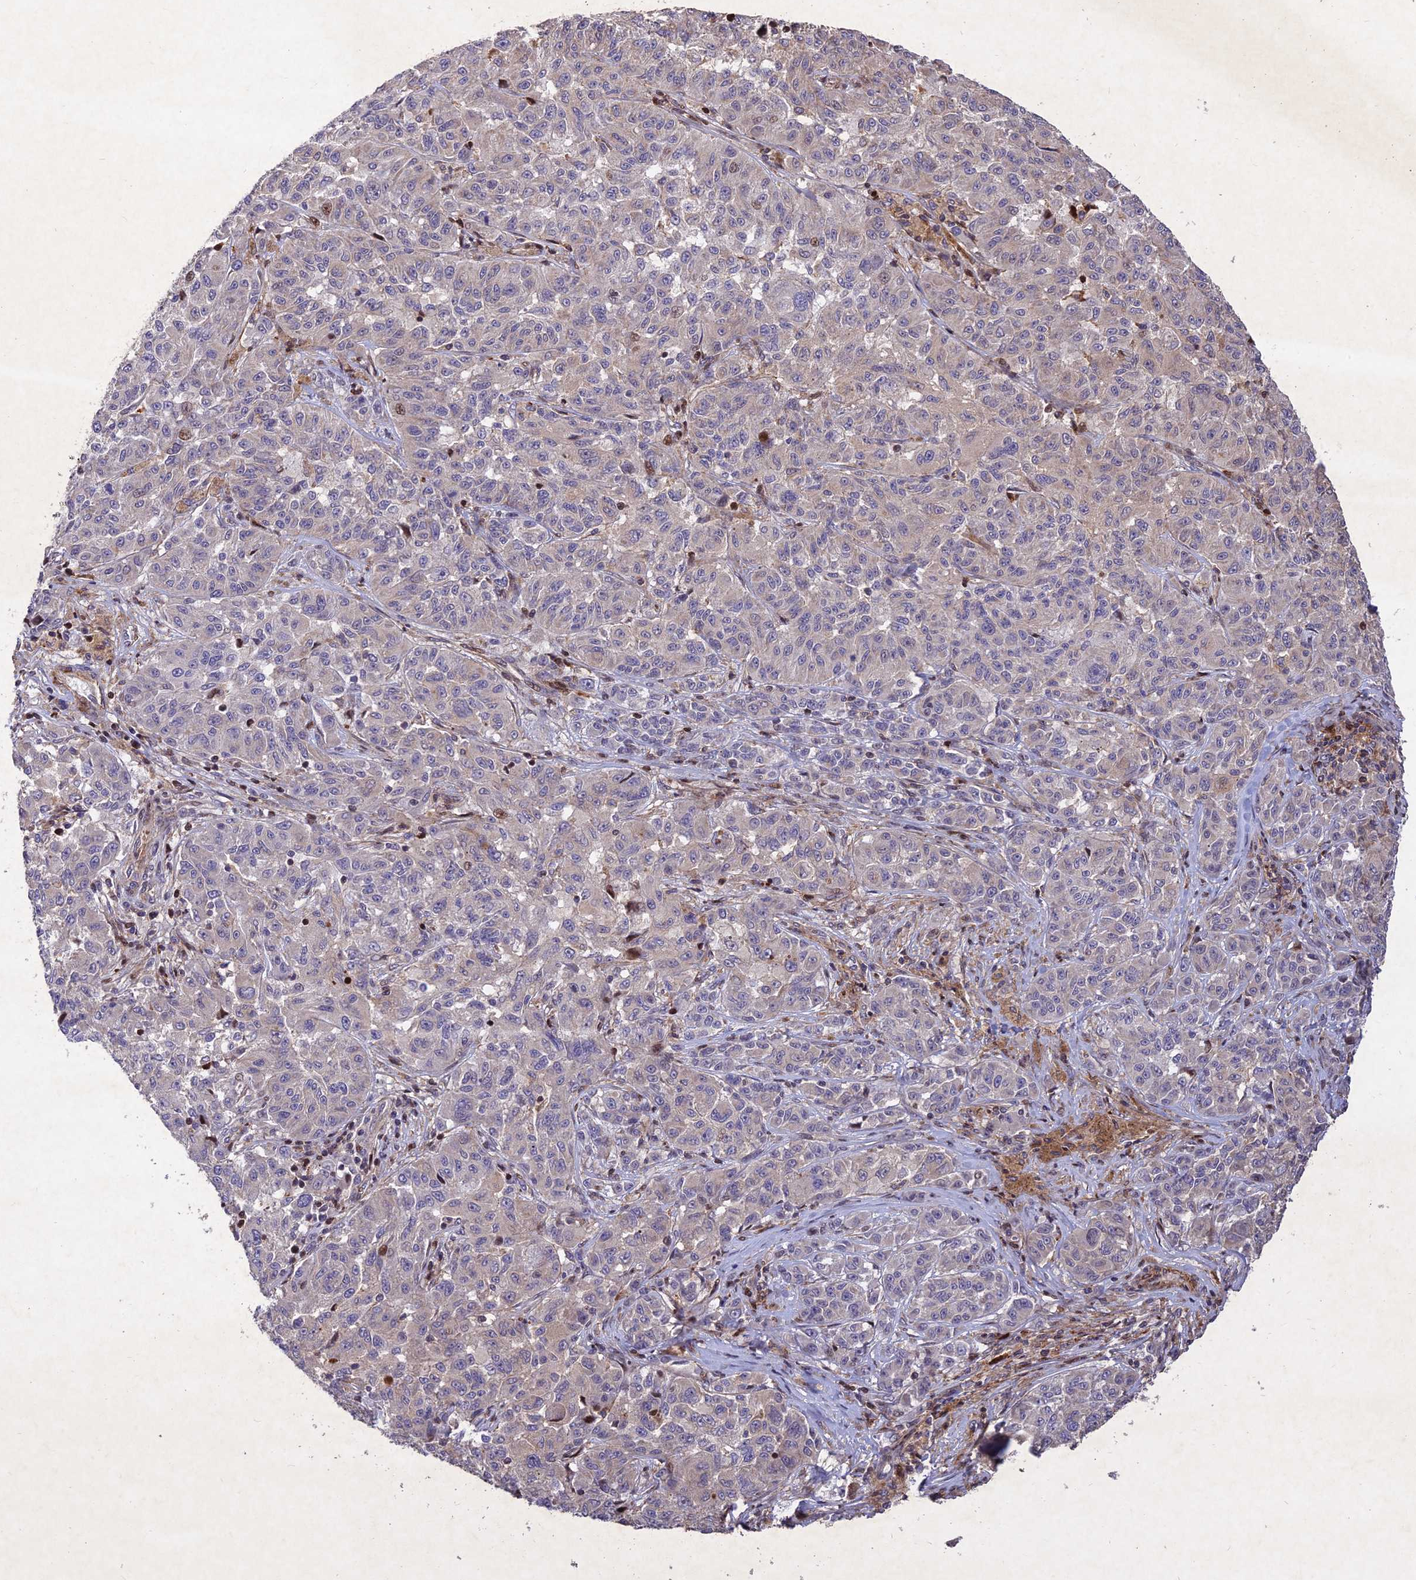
{"staining": {"intensity": "negative", "quantity": "none", "location": "none"}, "tissue": "melanoma", "cell_type": "Tumor cells", "image_type": "cancer", "snomed": [{"axis": "morphology", "description": "Malignant melanoma, NOS"}, {"axis": "topography", "description": "Skin"}], "caption": "This histopathology image is of malignant melanoma stained with immunohistochemistry to label a protein in brown with the nuclei are counter-stained blue. There is no expression in tumor cells.", "gene": "RELCH", "patient": {"sex": "male", "age": 53}}